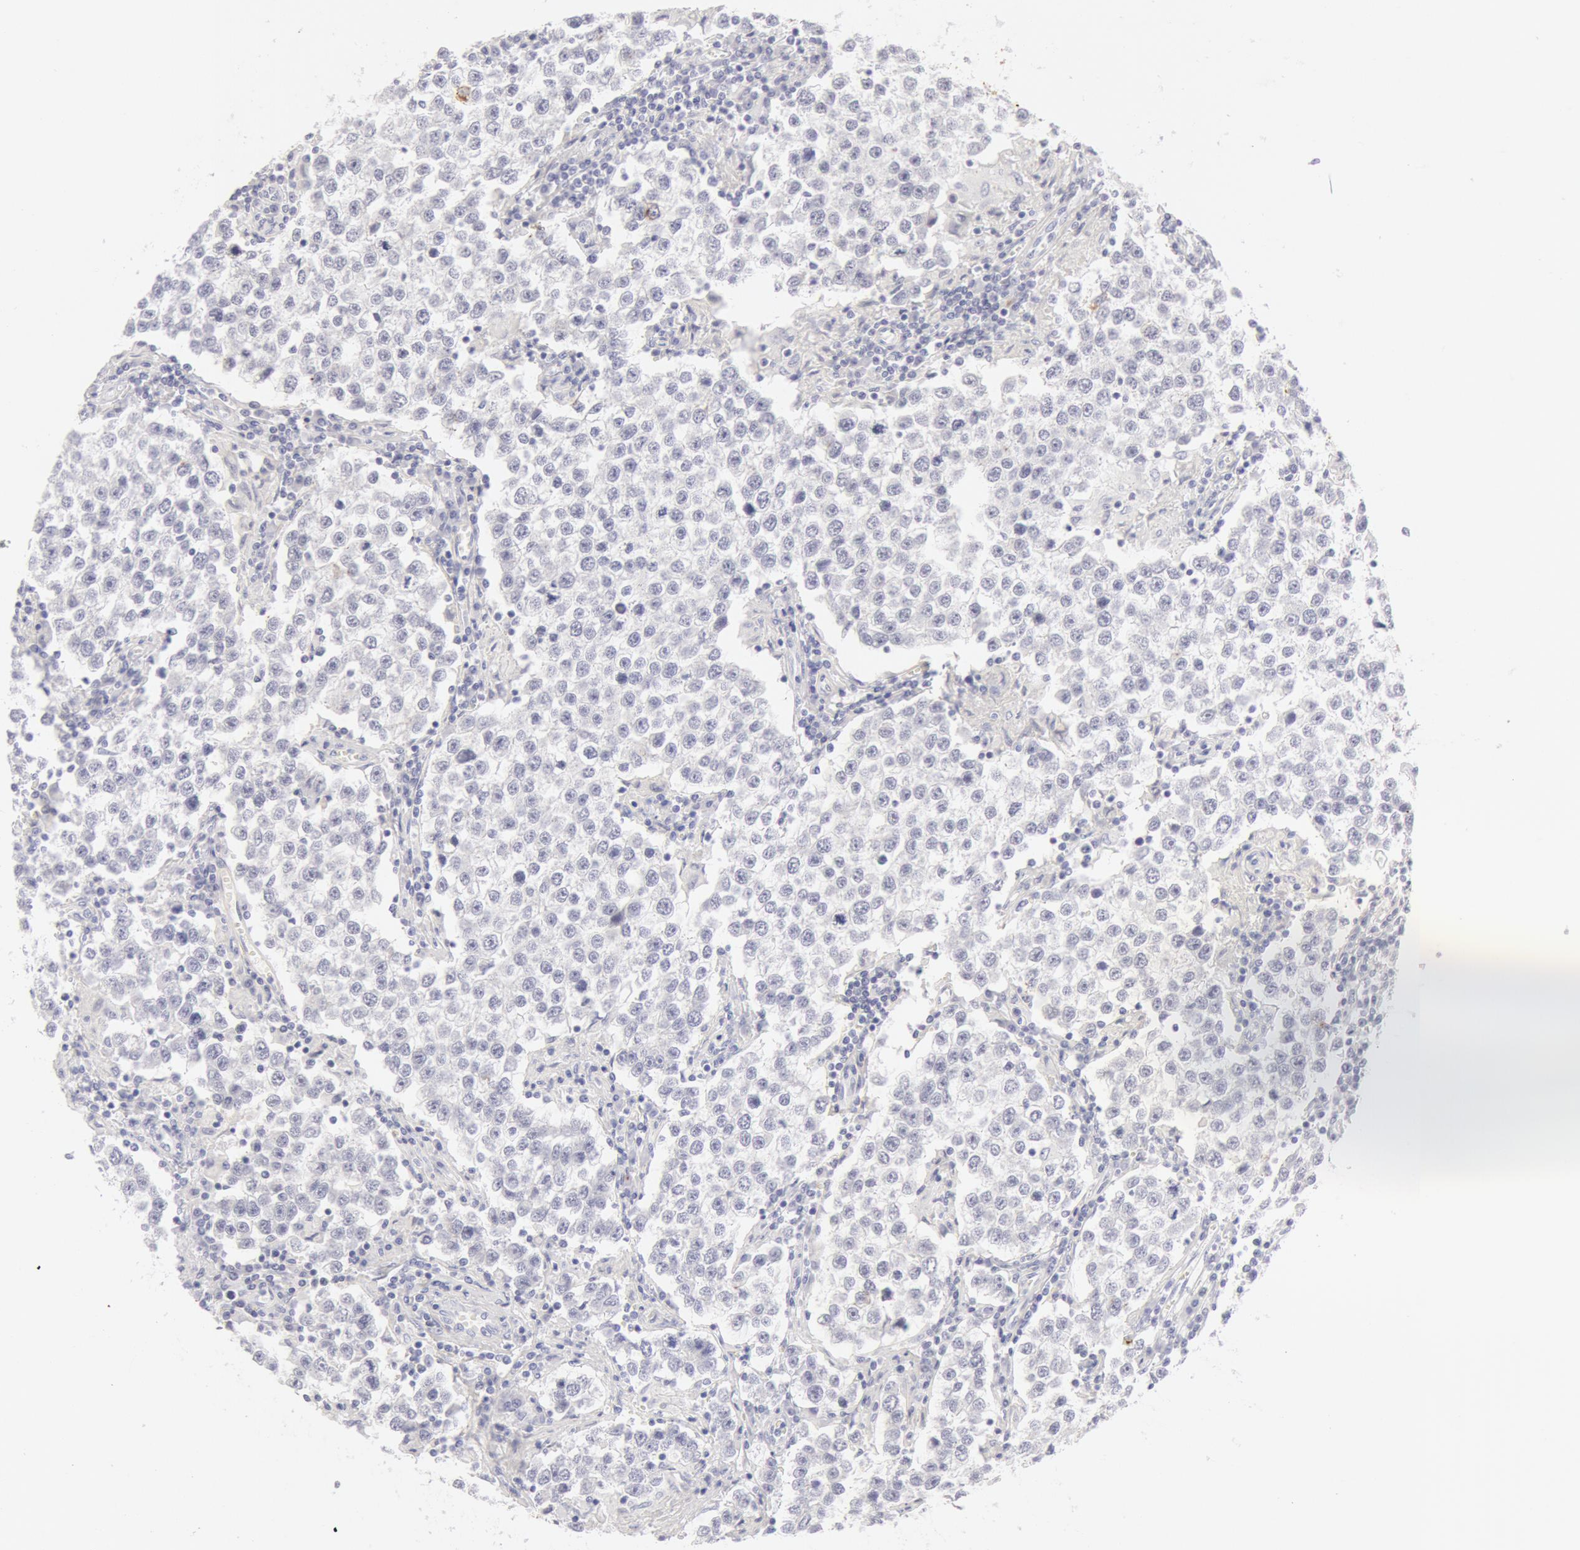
{"staining": {"intensity": "negative", "quantity": "none", "location": "none"}, "tissue": "testis cancer", "cell_type": "Tumor cells", "image_type": "cancer", "snomed": [{"axis": "morphology", "description": "Seminoma, NOS"}, {"axis": "topography", "description": "Testis"}], "caption": "This is an immunohistochemistry (IHC) histopathology image of testis seminoma. There is no staining in tumor cells.", "gene": "KRT8", "patient": {"sex": "male", "age": 36}}